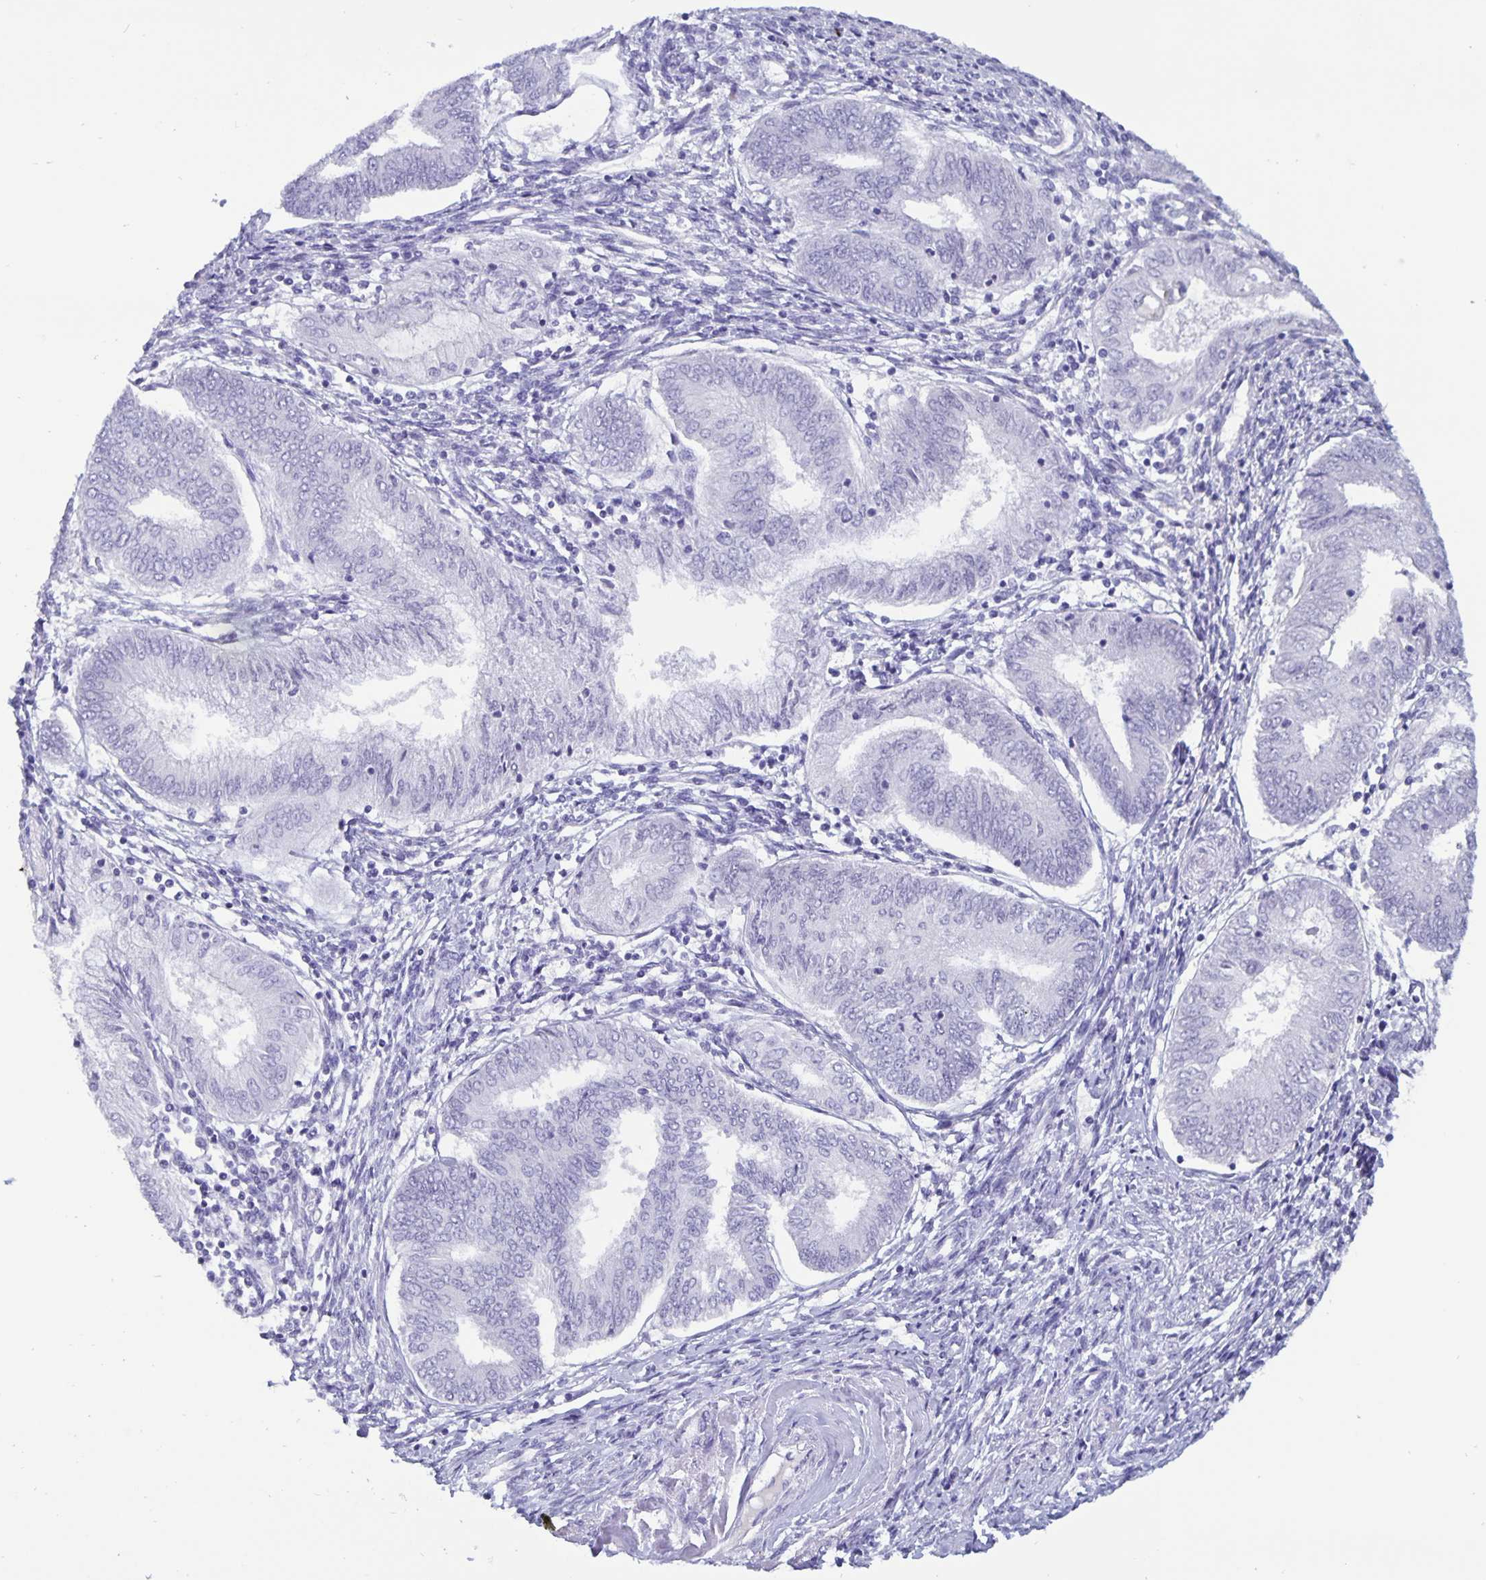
{"staining": {"intensity": "negative", "quantity": "none", "location": "none"}, "tissue": "endometrial cancer", "cell_type": "Tumor cells", "image_type": "cancer", "snomed": [{"axis": "morphology", "description": "Adenocarcinoma, NOS"}, {"axis": "topography", "description": "Endometrium"}], "caption": "Immunohistochemistry photomicrograph of human endometrial cancer (adenocarcinoma) stained for a protein (brown), which demonstrates no staining in tumor cells.", "gene": "BPIFA3", "patient": {"sex": "female", "age": 68}}